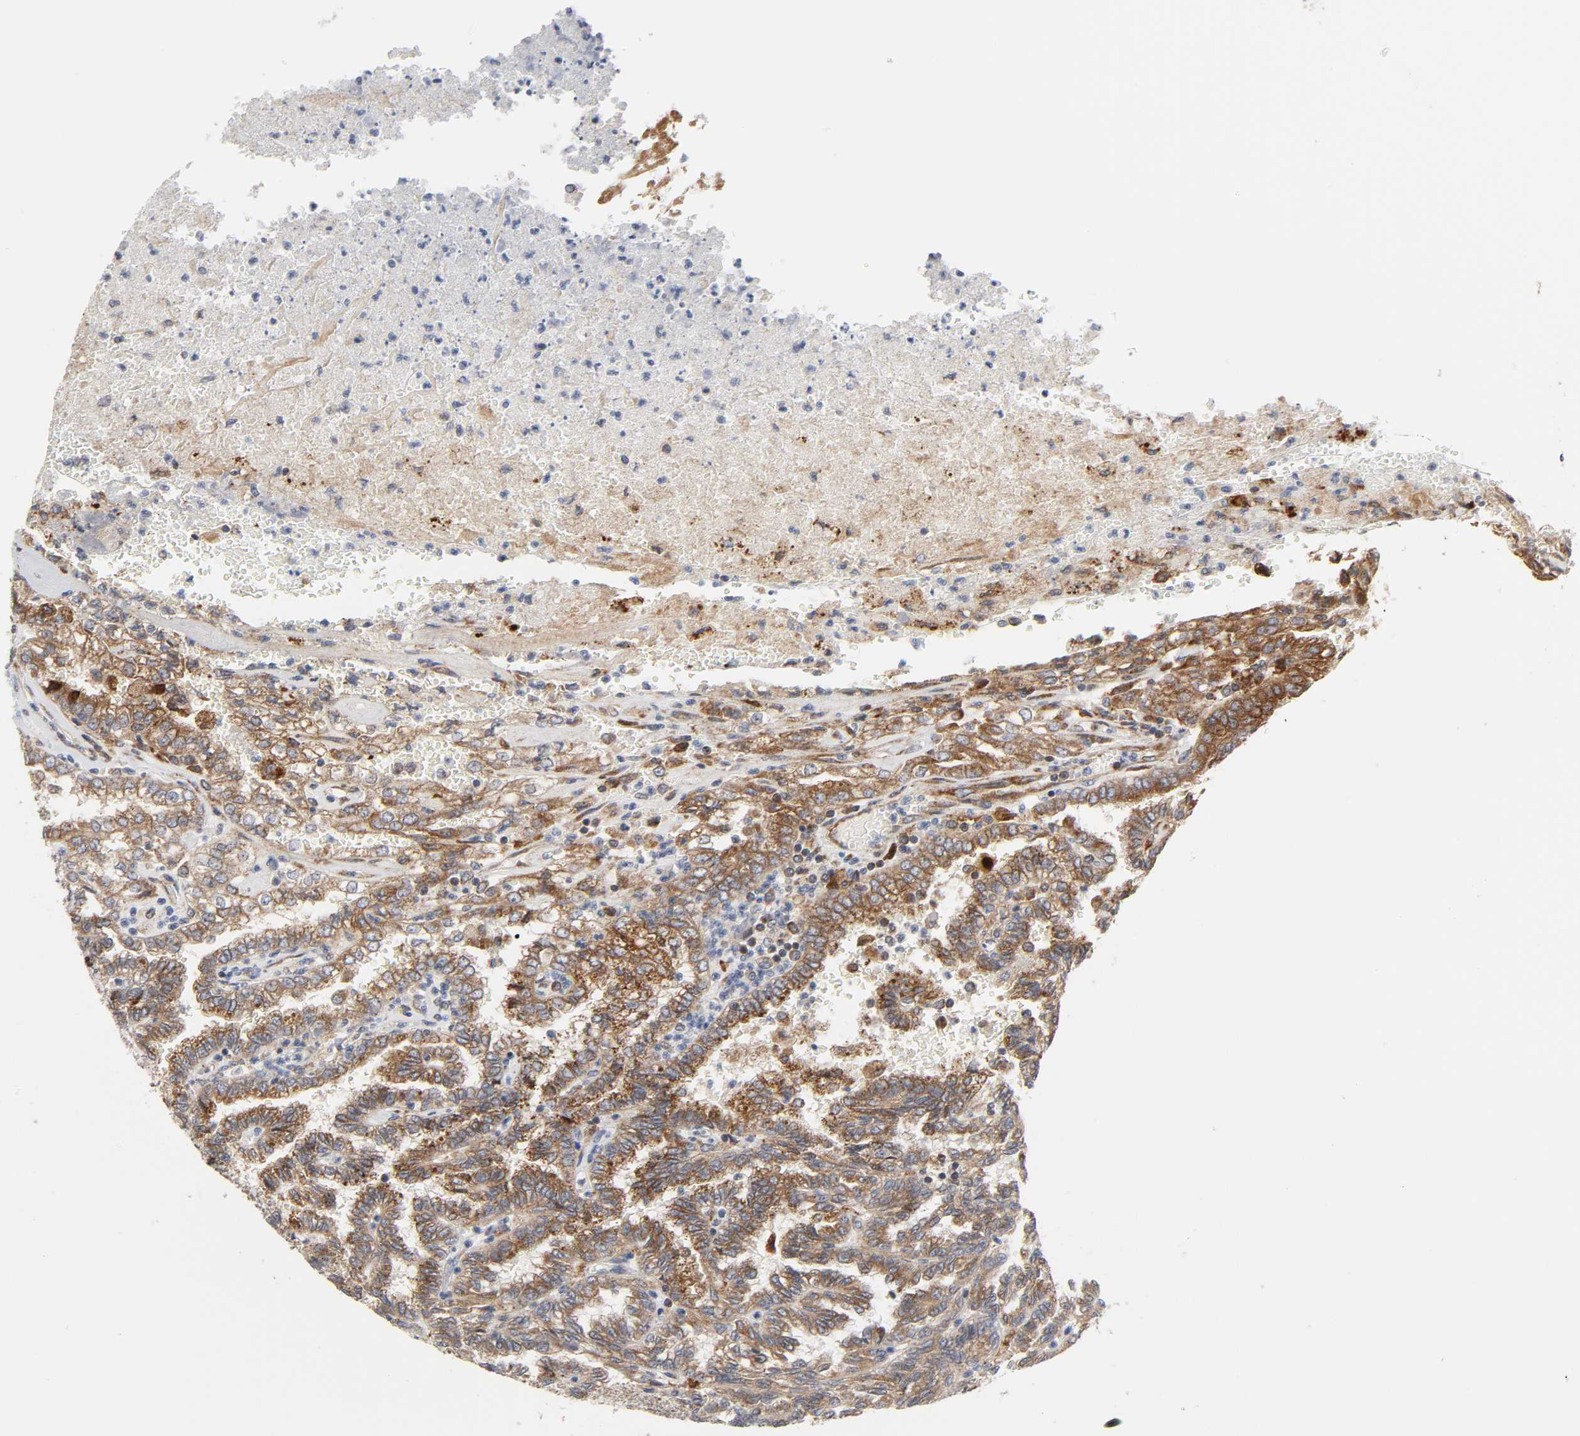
{"staining": {"intensity": "moderate", "quantity": ">75%", "location": "cytoplasmic/membranous"}, "tissue": "renal cancer", "cell_type": "Tumor cells", "image_type": "cancer", "snomed": [{"axis": "morphology", "description": "Inflammation, NOS"}, {"axis": "morphology", "description": "Adenocarcinoma, NOS"}, {"axis": "topography", "description": "Kidney"}], "caption": "Protein expression analysis of human renal cancer reveals moderate cytoplasmic/membranous positivity in about >75% of tumor cells. (Brightfield microscopy of DAB IHC at high magnification).", "gene": "BAX", "patient": {"sex": "male", "age": 68}}